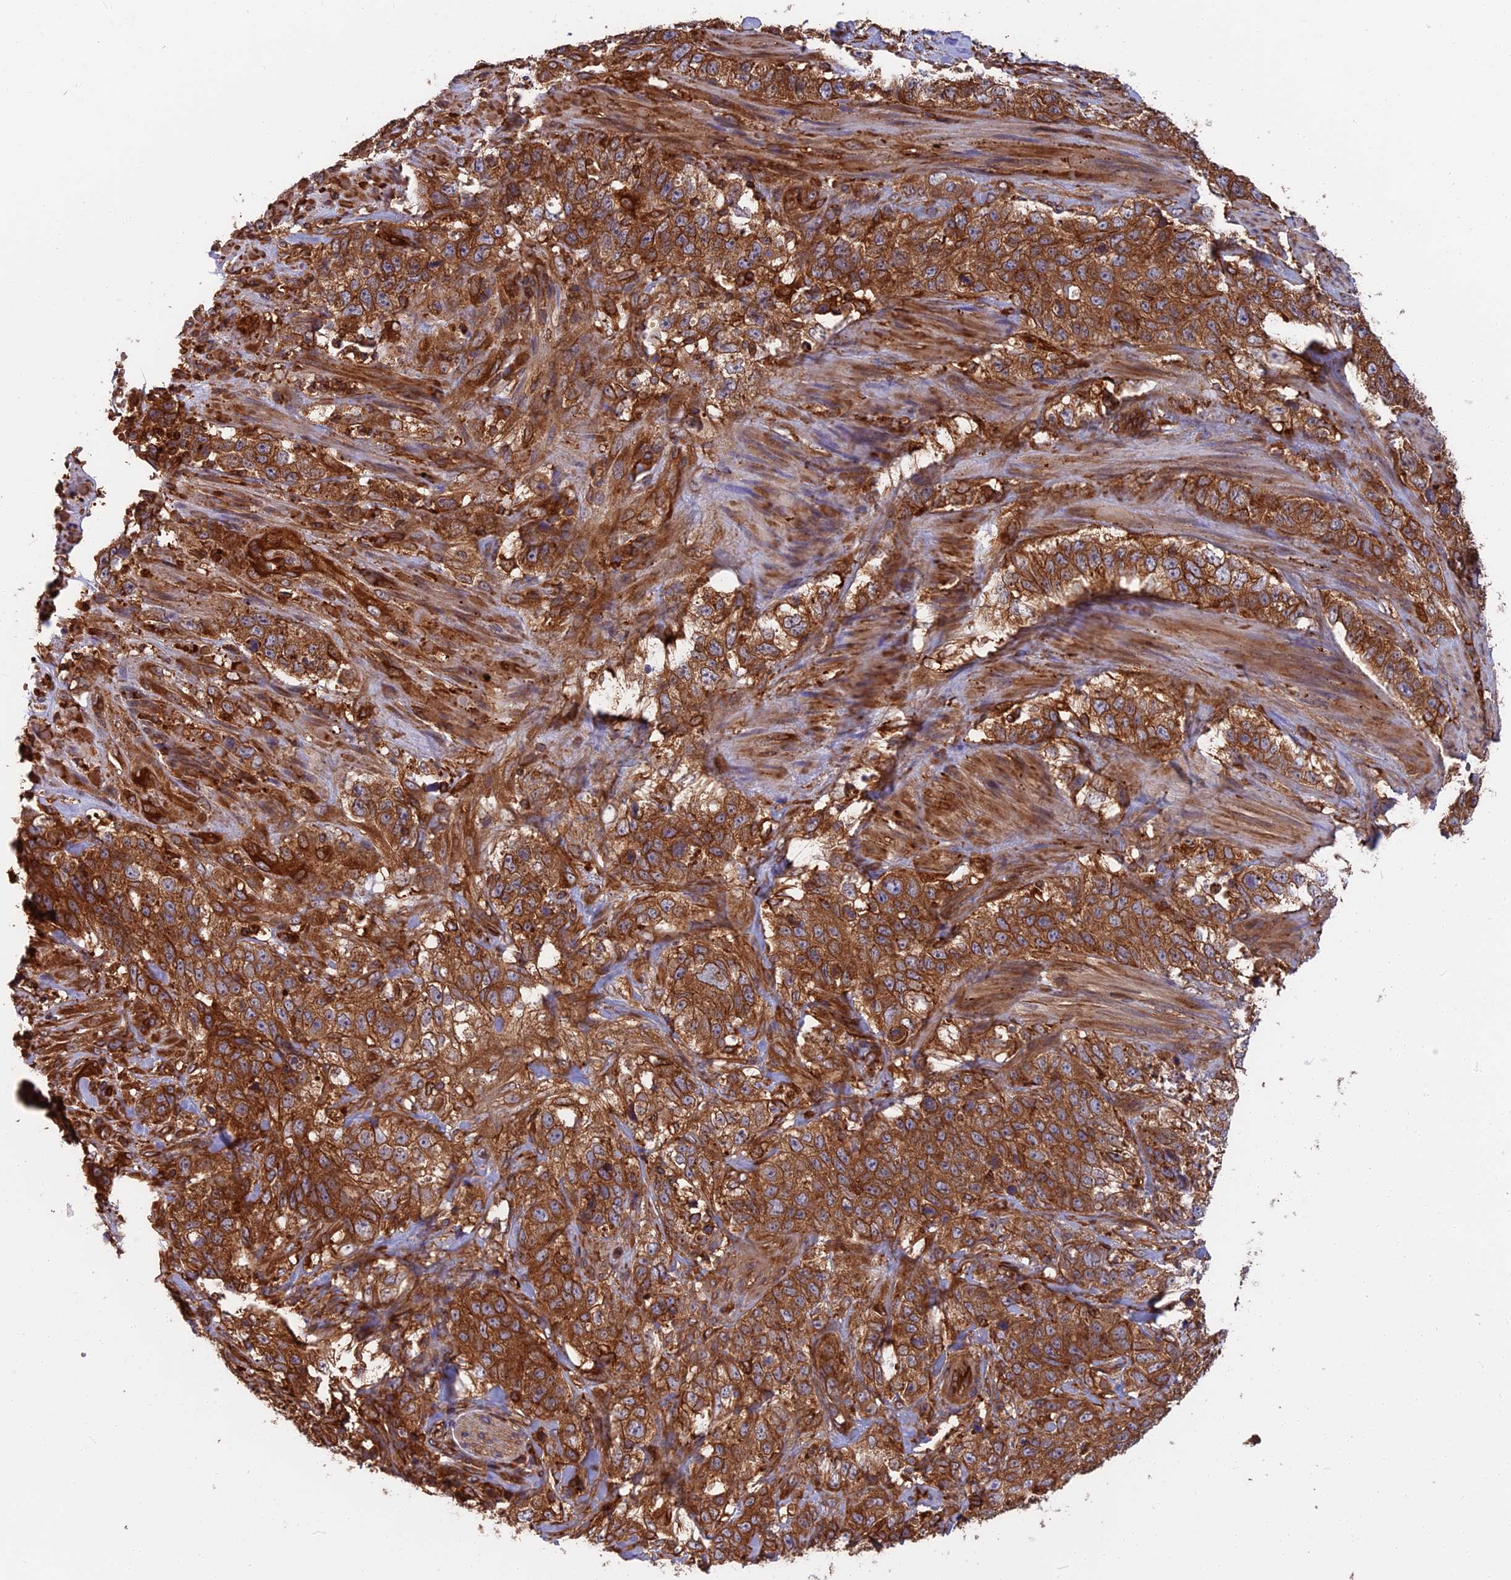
{"staining": {"intensity": "strong", "quantity": ">75%", "location": "cytoplasmic/membranous"}, "tissue": "stomach cancer", "cell_type": "Tumor cells", "image_type": "cancer", "snomed": [{"axis": "morphology", "description": "Adenocarcinoma, NOS"}, {"axis": "topography", "description": "Stomach"}], "caption": "This histopathology image displays IHC staining of human stomach cancer, with high strong cytoplasmic/membranous expression in approximately >75% of tumor cells.", "gene": "WDR1", "patient": {"sex": "male", "age": 48}}